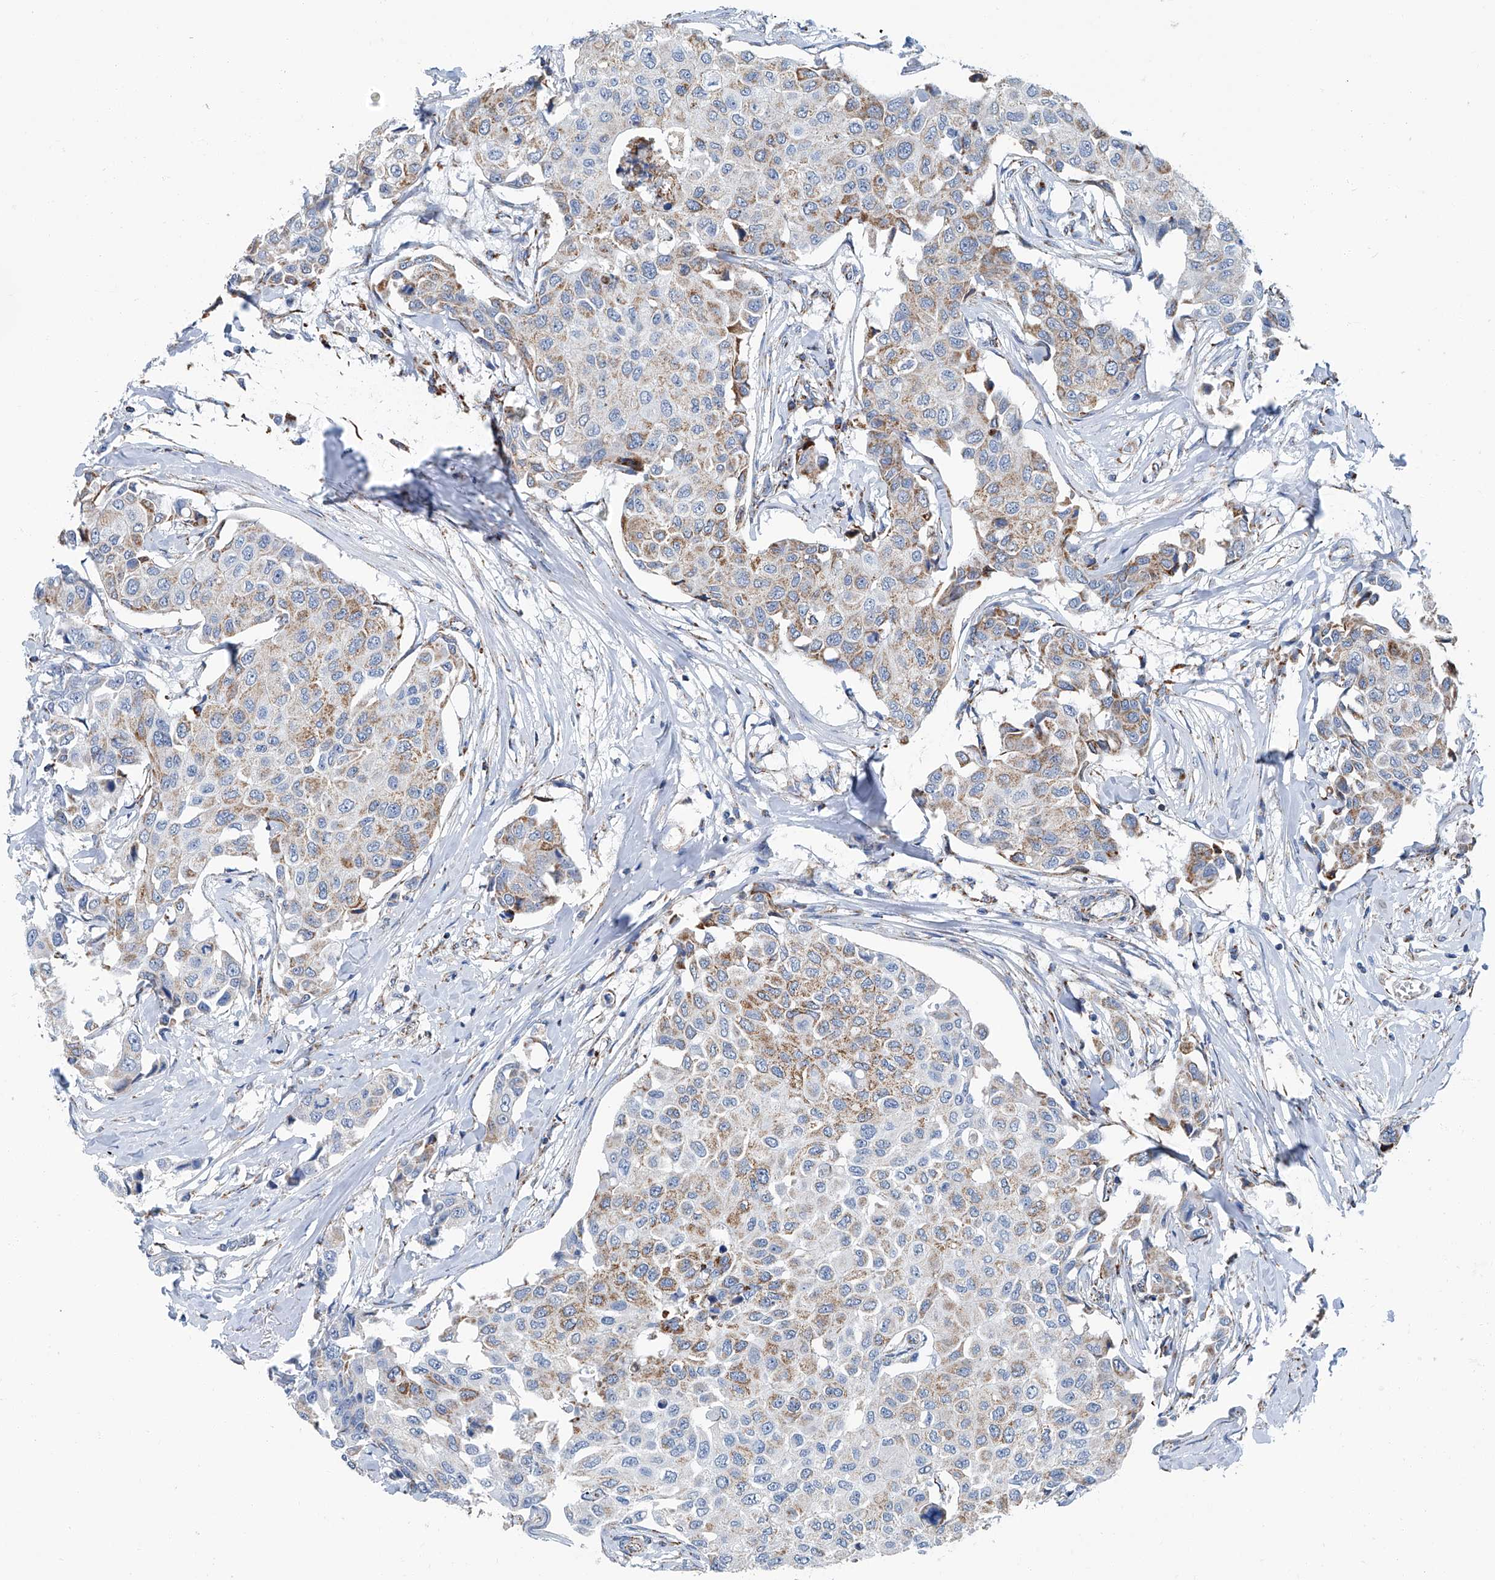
{"staining": {"intensity": "moderate", "quantity": "25%-75%", "location": "cytoplasmic/membranous"}, "tissue": "breast cancer", "cell_type": "Tumor cells", "image_type": "cancer", "snomed": [{"axis": "morphology", "description": "Duct carcinoma"}, {"axis": "topography", "description": "Breast"}], "caption": "Infiltrating ductal carcinoma (breast) stained with a protein marker displays moderate staining in tumor cells.", "gene": "MT-ND1", "patient": {"sex": "female", "age": 80}}